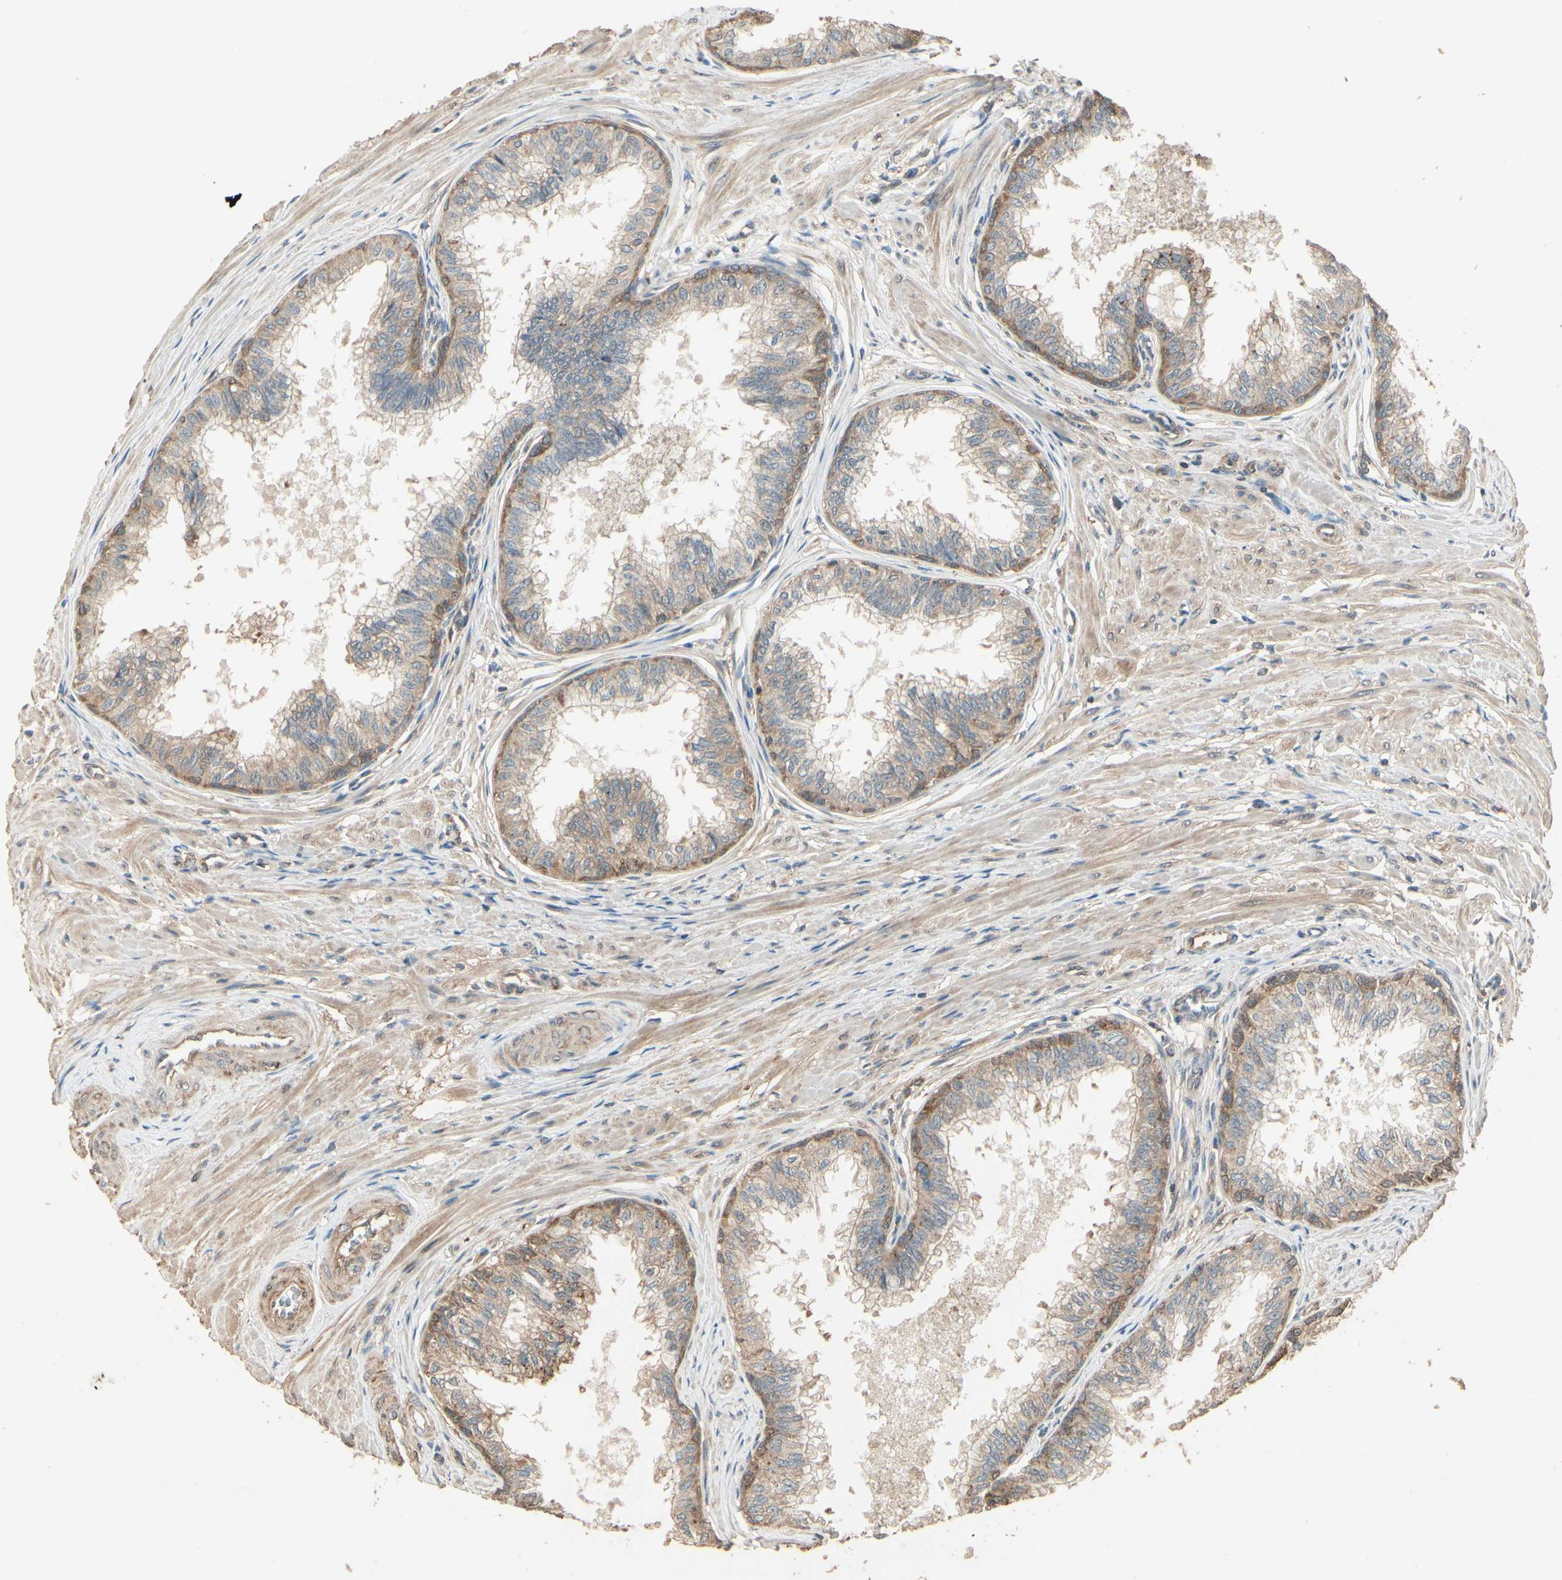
{"staining": {"intensity": "strong", "quantity": ">75%", "location": "cytoplasmic/membranous"}, "tissue": "prostate", "cell_type": "Glandular cells", "image_type": "normal", "snomed": [{"axis": "morphology", "description": "Normal tissue, NOS"}, {"axis": "topography", "description": "Prostate"}, {"axis": "topography", "description": "Seminal veicle"}], "caption": "Immunohistochemical staining of unremarkable human prostate demonstrates >75% levels of strong cytoplasmic/membranous protein positivity in about >75% of glandular cells.", "gene": "CCT7", "patient": {"sex": "male", "age": 60}}